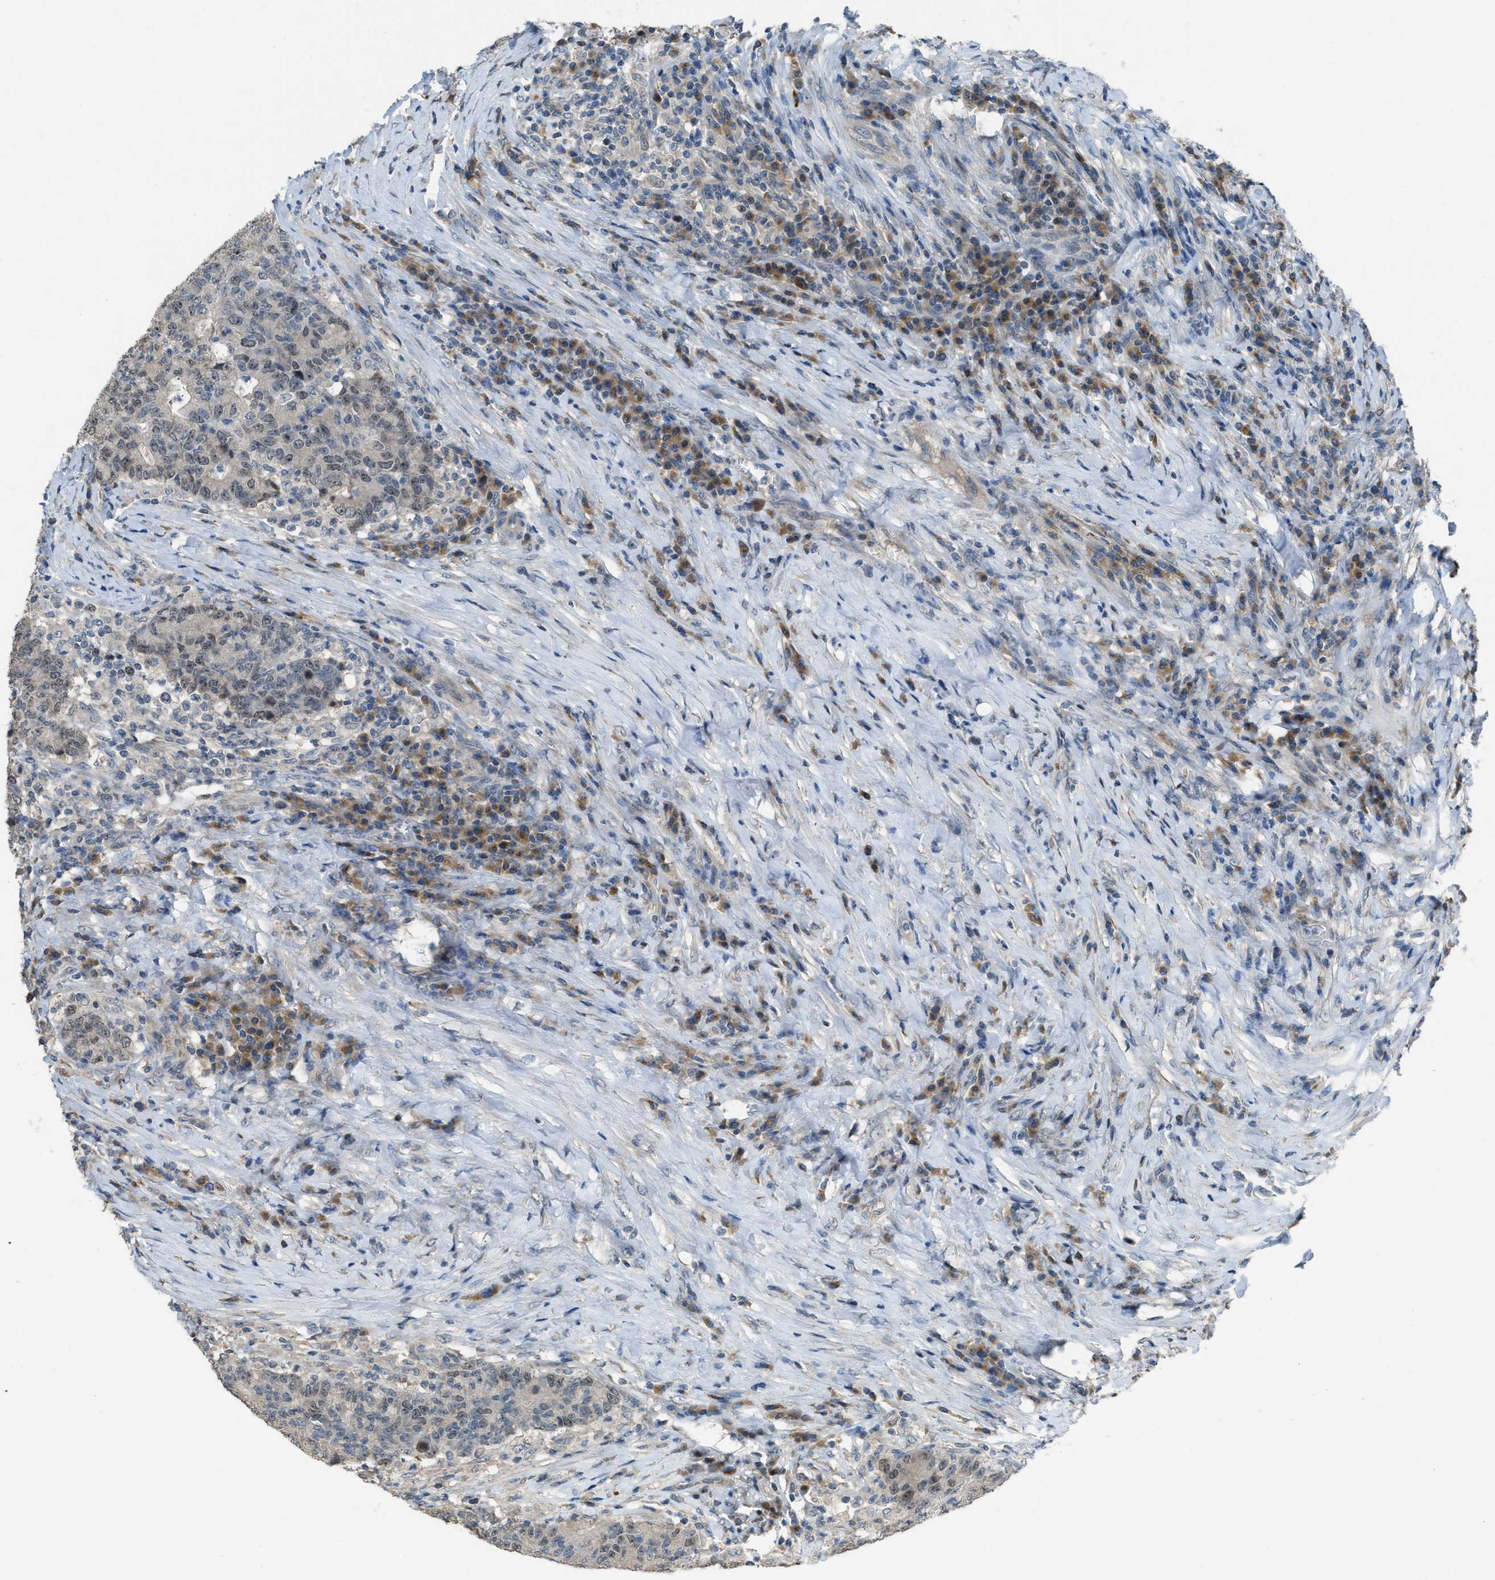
{"staining": {"intensity": "moderate", "quantity": ">75%", "location": "nuclear"}, "tissue": "colorectal cancer", "cell_type": "Tumor cells", "image_type": "cancer", "snomed": [{"axis": "morphology", "description": "Normal tissue, NOS"}, {"axis": "morphology", "description": "Adenocarcinoma, NOS"}, {"axis": "topography", "description": "Colon"}], "caption": "An immunohistochemistry photomicrograph of neoplastic tissue is shown. Protein staining in brown labels moderate nuclear positivity in adenocarcinoma (colorectal) within tumor cells. Immunohistochemistry (ihc) stains the protein in brown and the nuclei are stained blue.", "gene": "MIS18A", "patient": {"sex": "female", "age": 75}}